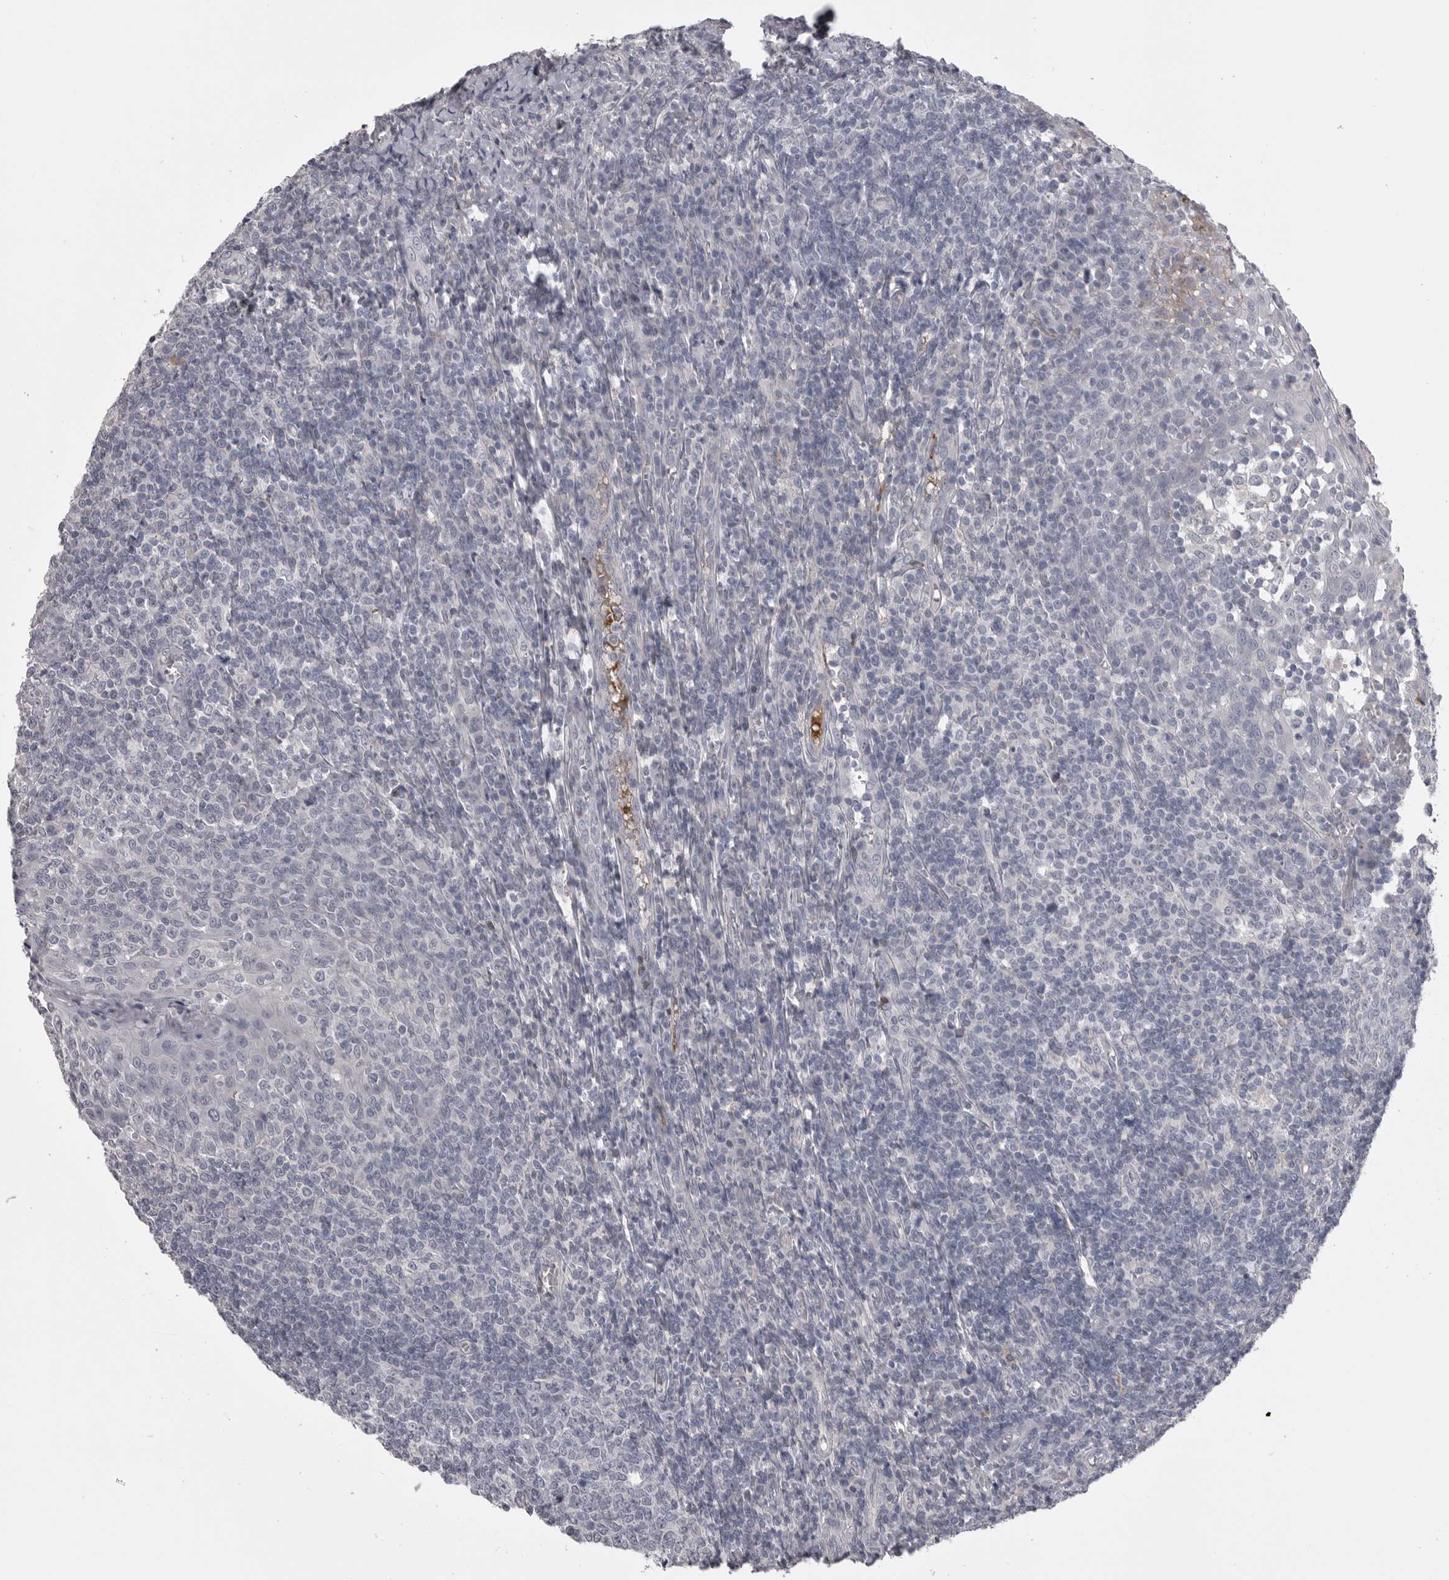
{"staining": {"intensity": "negative", "quantity": "none", "location": "none"}, "tissue": "tonsil", "cell_type": "Germinal center cells", "image_type": "normal", "snomed": [{"axis": "morphology", "description": "Normal tissue, NOS"}, {"axis": "topography", "description": "Tonsil"}], "caption": "This is a photomicrograph of immunohistochemistry staining of normal tonsil, which shows no positivity in germinal center cells.", "gene": "SERPING1", "patient": {"sex": "female", "age": 19}}